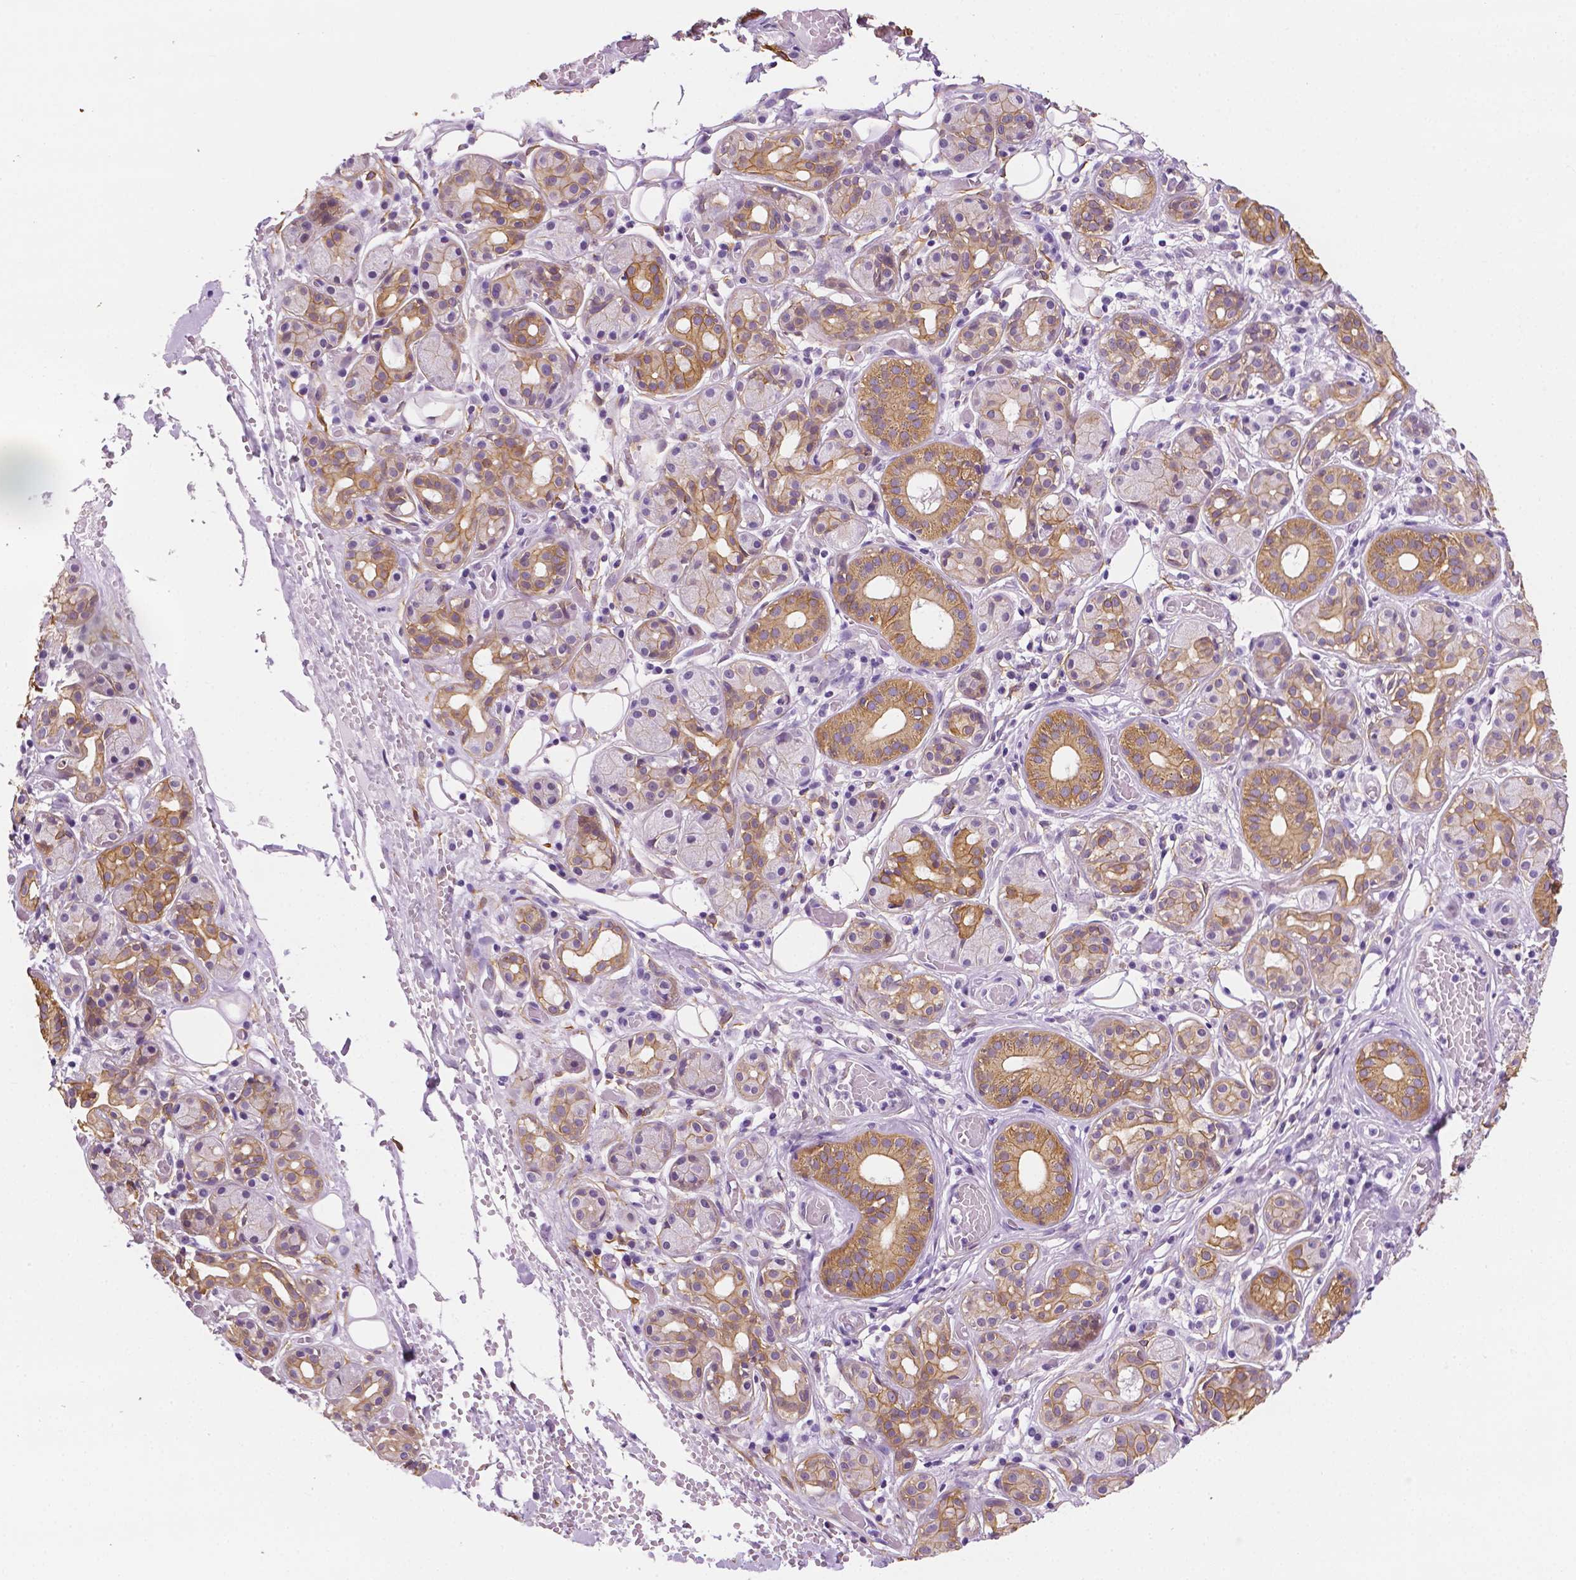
{"staining": {"intensity": "moderate", "quantity": "25%-75%", "location": "cytoplasmic/membranous"}, "tissue": "salivary gland", "cell_type": "Glandular cells", "image_type": "normal", "snomed": [{"axis": "morphology", "description": "Normal tissue, NOS"}, {"axis": "topography", "description": "Salivary gland"}, {"axis": "topography", "description": "Peripheral nerve tissue"}], "caption": "Immunohistochemical staining of unremarkable salivary gland exhibits medium levels of moderate cytoplasmic/membranous positivity in approximately 25%-75% of glandular cells. (DAB IHC, brown staining for protein, blue staining for nuclei).", "gene": "PPL", "patient": {"sex": "male", "age": 71}}